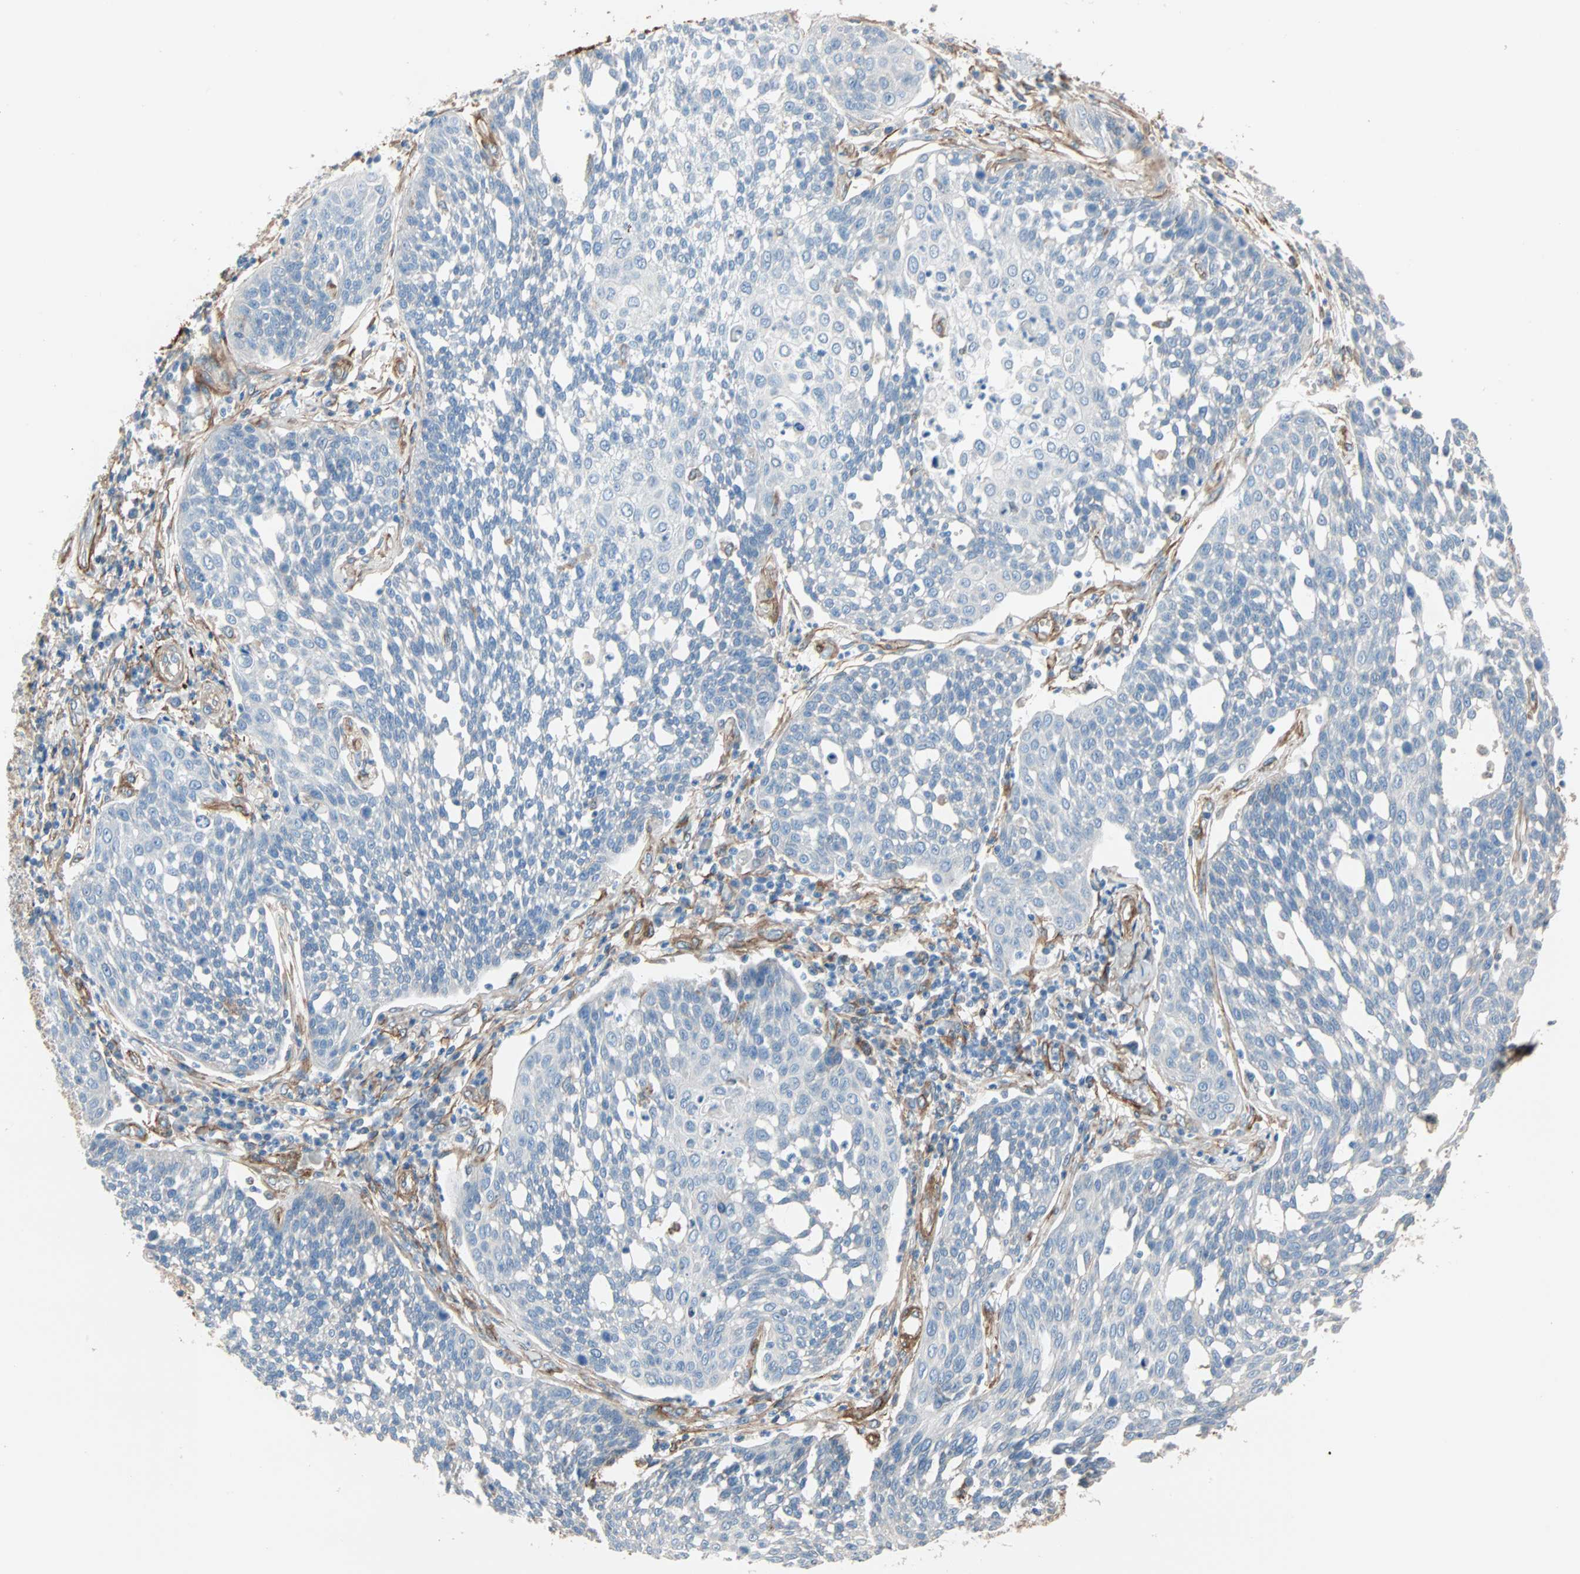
{"staining": {"intensity": "negative", "quantity": "none", "location": "none"}, "tissue": "cervical cancer", "cell_type": "Tumor cells", "image_type": "cancer", "snomed": [{"axis": "morphology", "description": "Squamous cell carcinoma, NOS"}, {"axis": "topography", "description": "Cervix"}], "caption": "Cervical cancer (squamous cell carcinoma) was stained to show a protein in brown. There is no significant staining in tumor cells.", "gene": "EPB41L2", "patient": {"sex": "female", "age": 34}}